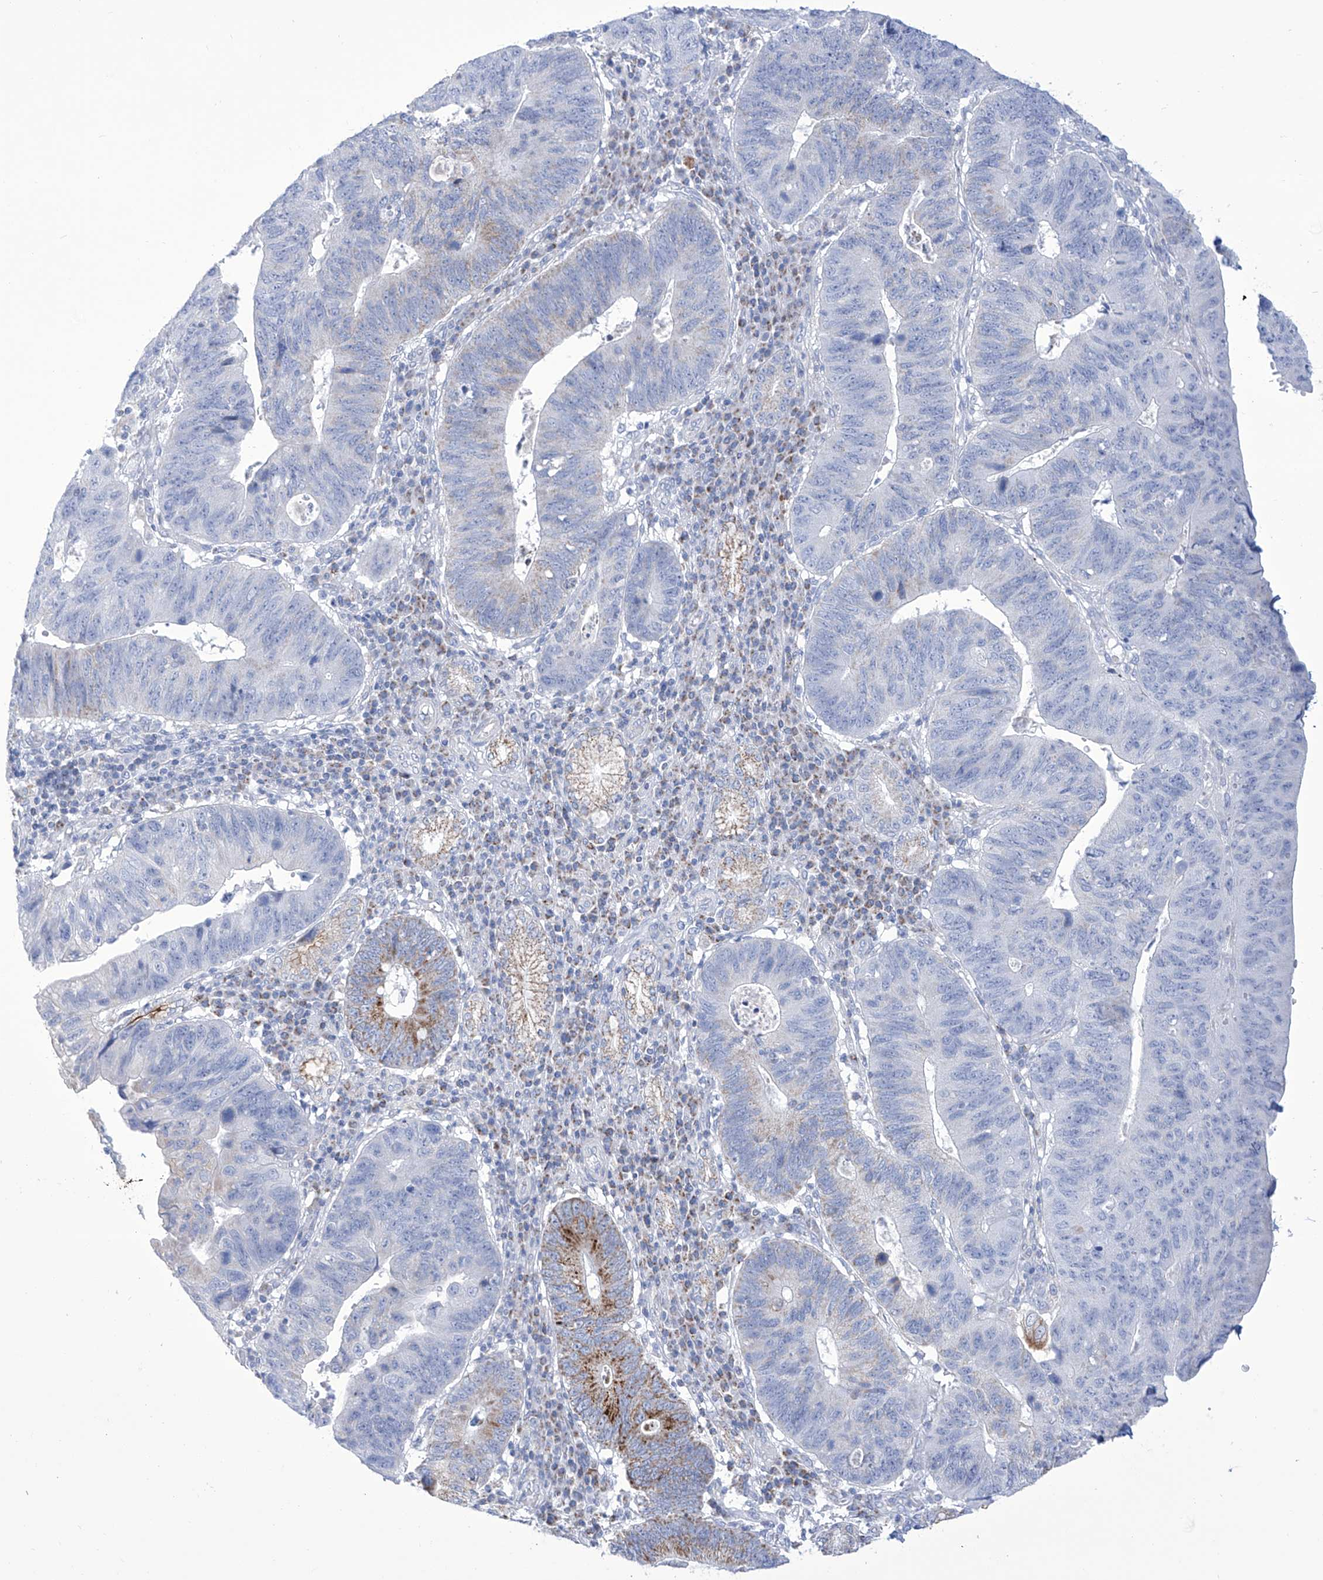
{"staining": {"intensity": "weak", "quantity": "<25%", "location": "cytoplasmic/membranous"}, "tissue": "stomach cancer", "cell_type": "Tumor cells", "image_type": "cancer", "snomed": [{"axis": "morphology", "description": "Adenocarcinoma, NOS"}, {"axis": "topography", "description": "Stomach"}], "caption": "Immunohistochemistry (IHC) of stomach cancer (adenocarcinoma) shows no positivity in tumor cells.", "gene": "ALDH6A1", "patient": {"sex": "male", "age": 59}}